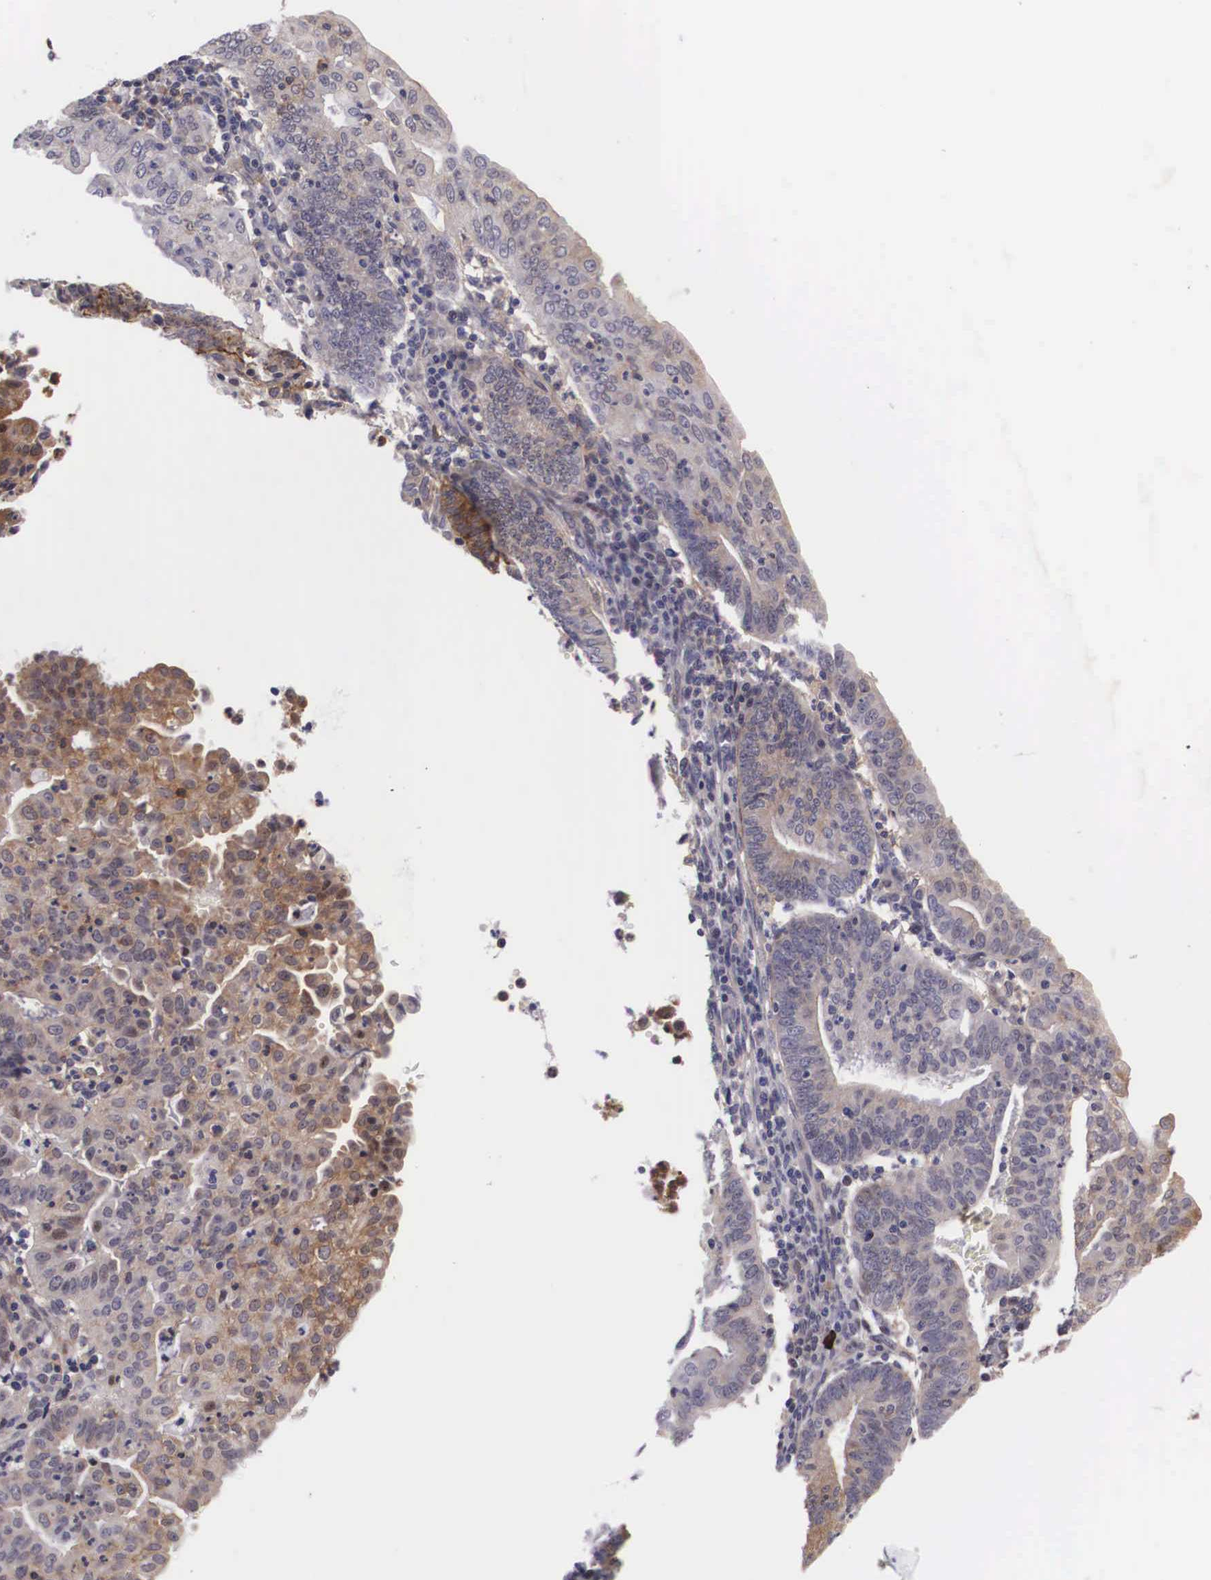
{"staining": {"intensity": "weak", "quantity": "25%-75%", "location": "cytoplasmic/membranous"}, "tissue": "endometrial cancer", "cell_type": "Tumor cells", "image_type": "cancer", "snomed": [{"axis": "morphology", "description": "Adenocarcinoma, NOS"}, {"axis": "topography", "description": "Endometrium"}], "caption": "Weak cytoplasmic/membranous staining is present in about 25%-75% of tumor cells in endometrial cancer.", "gene": "EMID1", "patient": {"sex": "female", "age": 60}}